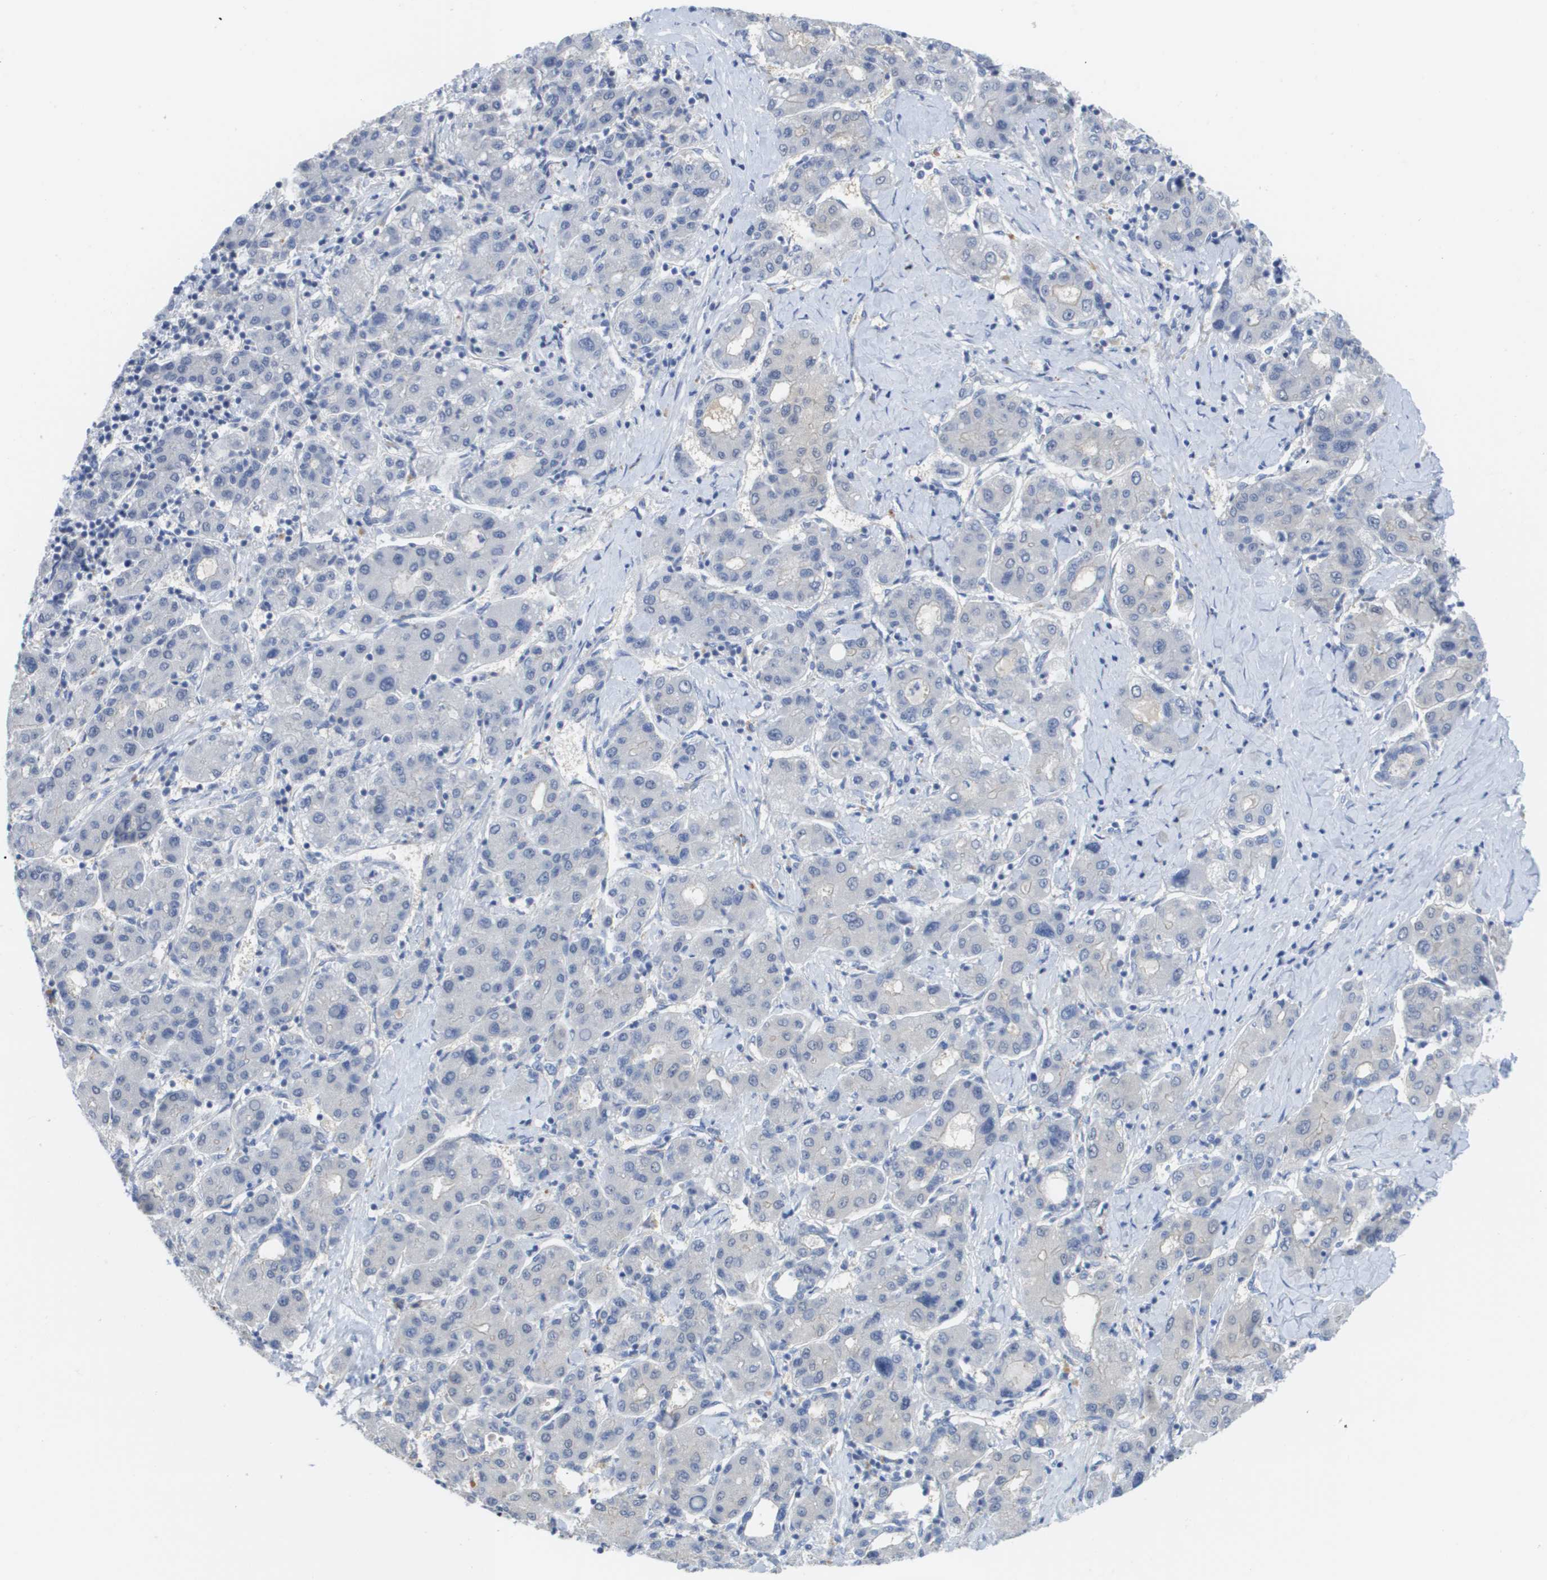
{"staining": {"intensity": "negative", "quantity": "none", "location": "none"}, "tissue": "liver cancer", "cell_type": "Tumor cells", "image_type": "cancer", "snomed": [{"axis": "morphology", "description": "Carcinoma, Hepatocellular, NOS"}, {"axis": "topography", "description": "Liver"}], "caption": "Hepatocellular carcinoma (liver) stained for a protein using immunohistochemistry (IHC) displays no expression tumor cells.", "gene": "MYL3", "patient": {"sex": "male", "age": 65}}